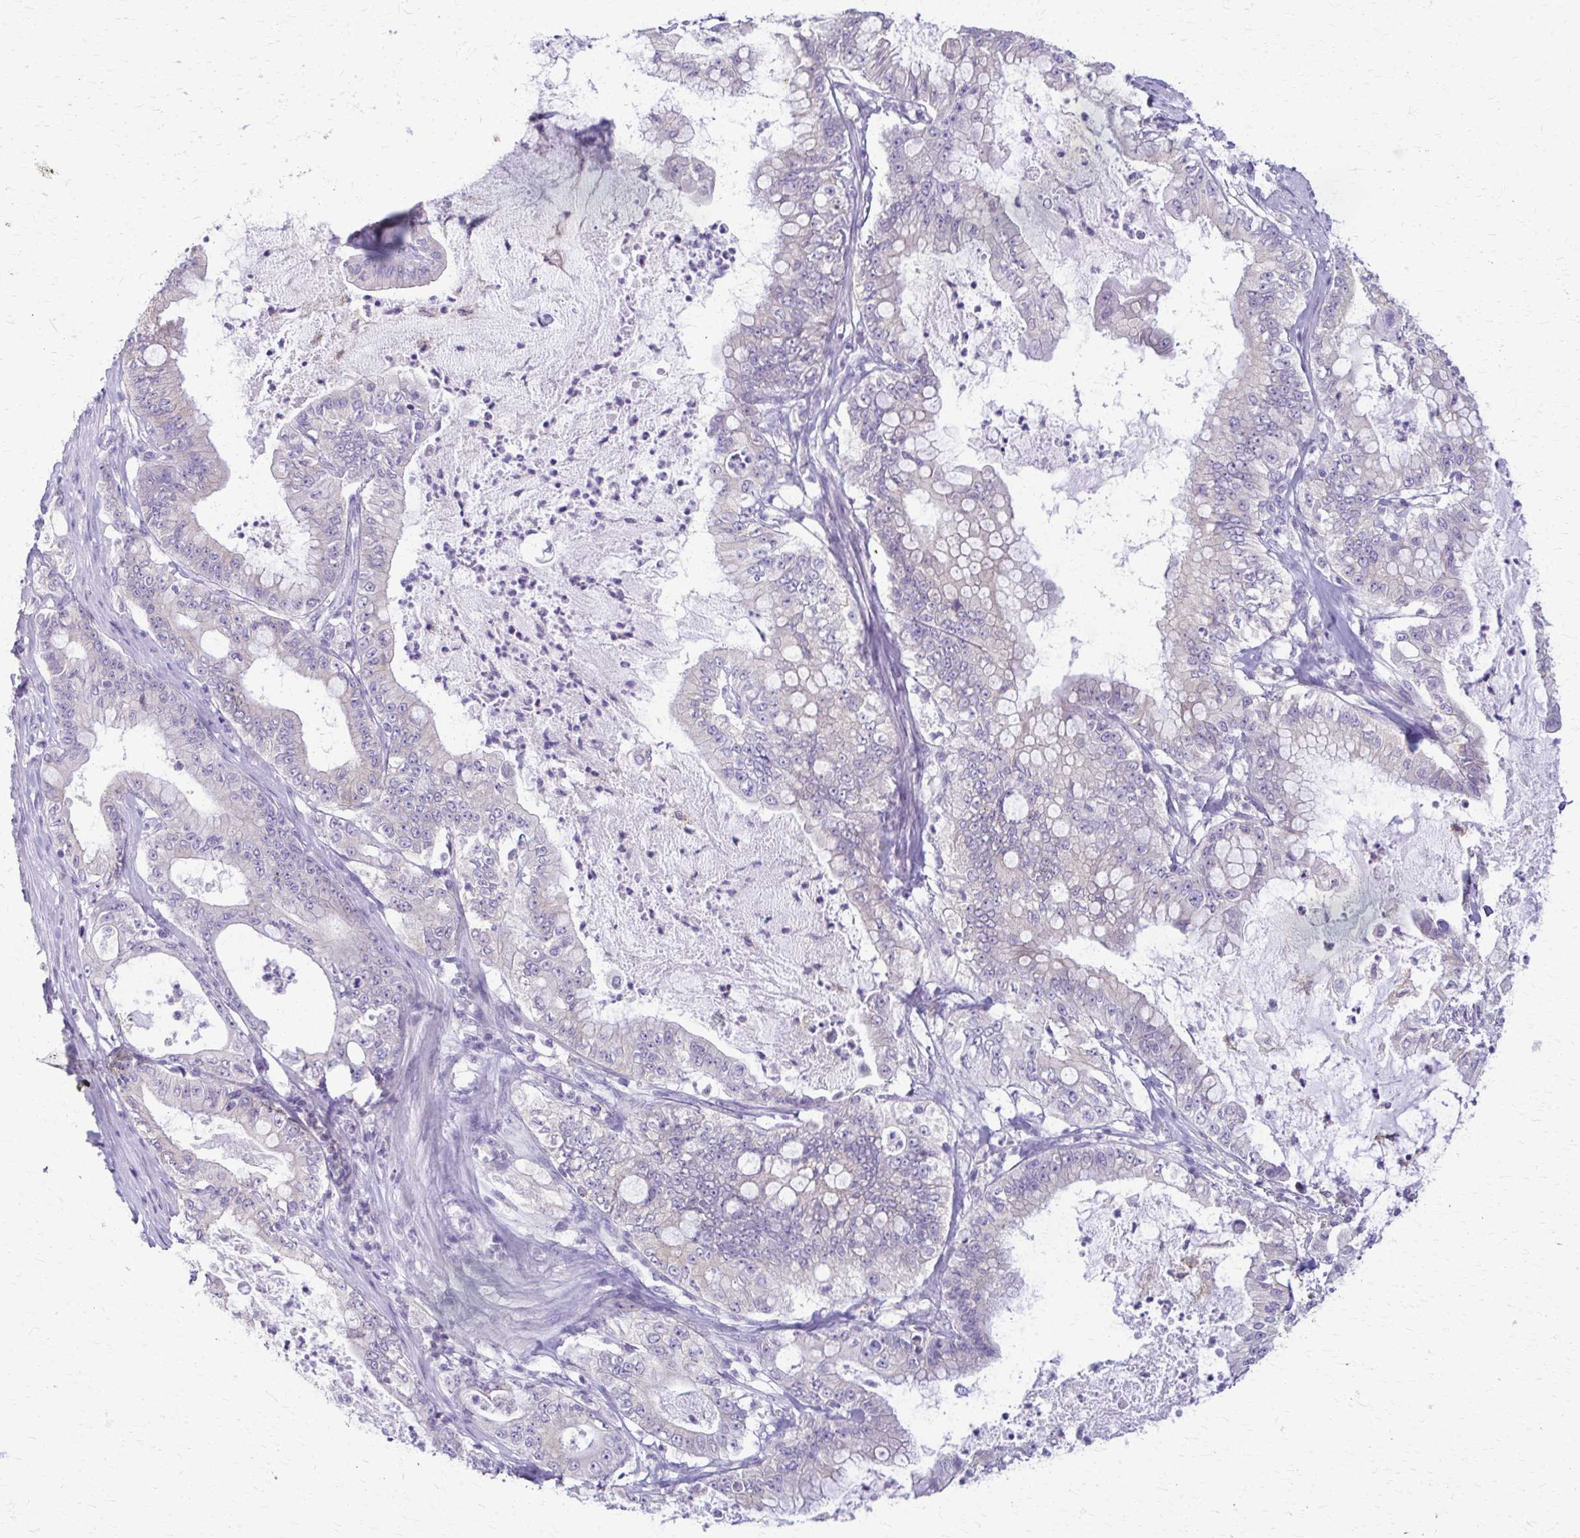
{"staining": {"intensity": "negative", "quantity": "none", "location": "none"}, "tissue": "pancreatic cancer", "cell_type": "Tumor cells", "image_type": "cancer", "snomed": [{"axis": "morphology", "description": "Adenocarcinoma, NOS"}, {"axis": "topography", "description": "Pancreas"}], "caption": "High magnification brightfield microscopy of pancreatic cancer stained with DAB (3,3'-diaminobenzidine) (brown) and counterstained with hematoxylin (blue): tumor cells show no significant staining.", "gene": "PIK3AP1", "patient": {"sex": "male", "age": 71}}